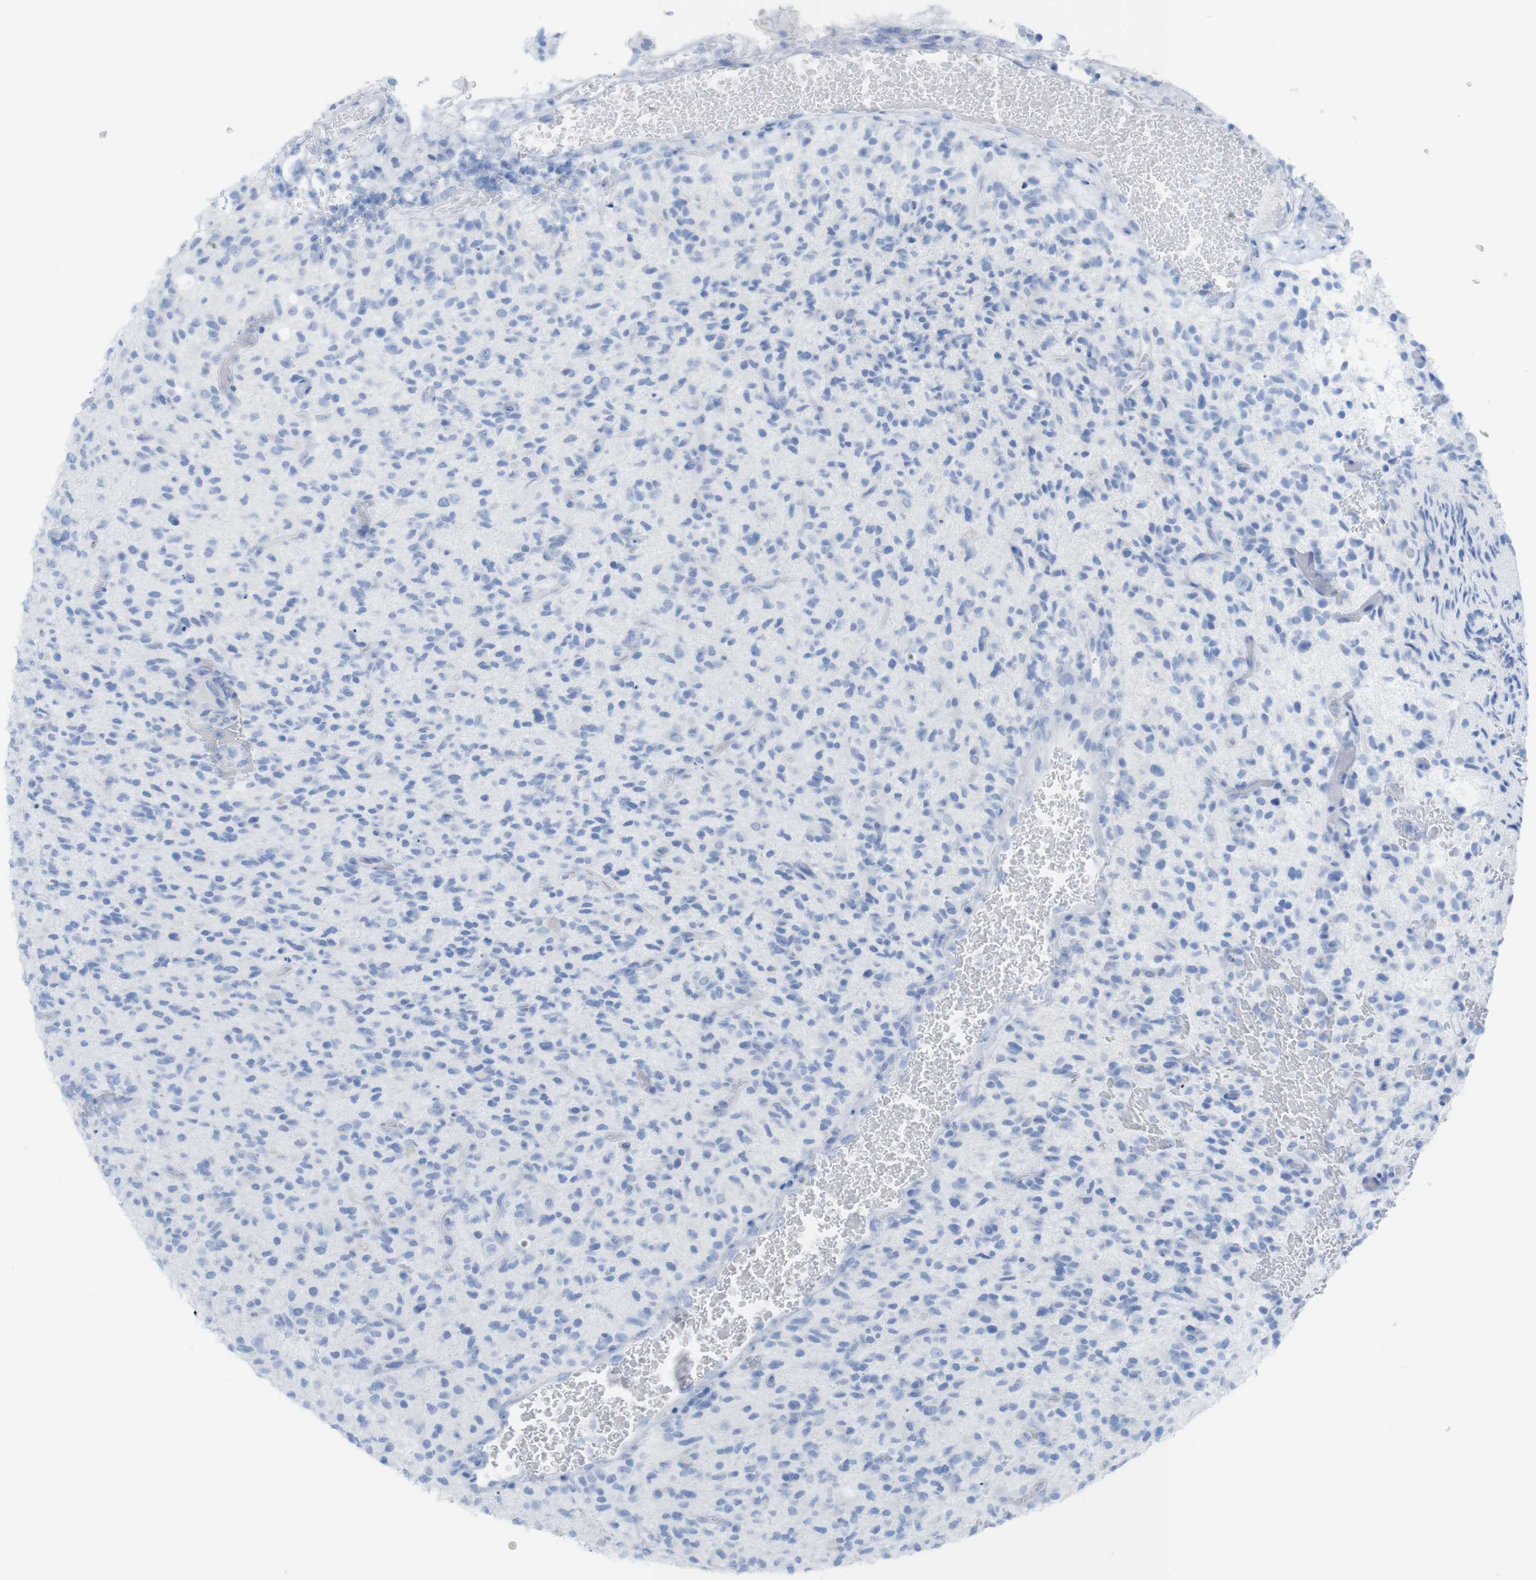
{"staining": {"intensity": "negative", "quantity": "none", "location": "none"}, "tissue": "glioma", "cell_type": "Tumor cells", "image_type": "cancer", "snomed": [{"axis": "morphology", "description": "Glioma, malignant, High grade"}, {"axis": "topography", "description": "Brain"}], "caption": "High power microscopy micrograph of an IHC image of malignant glioma (high-grade), revealing no significant staining in tumor cells.", "gene": "MYH7", "patient": {"sex": "male", "age": 71}}